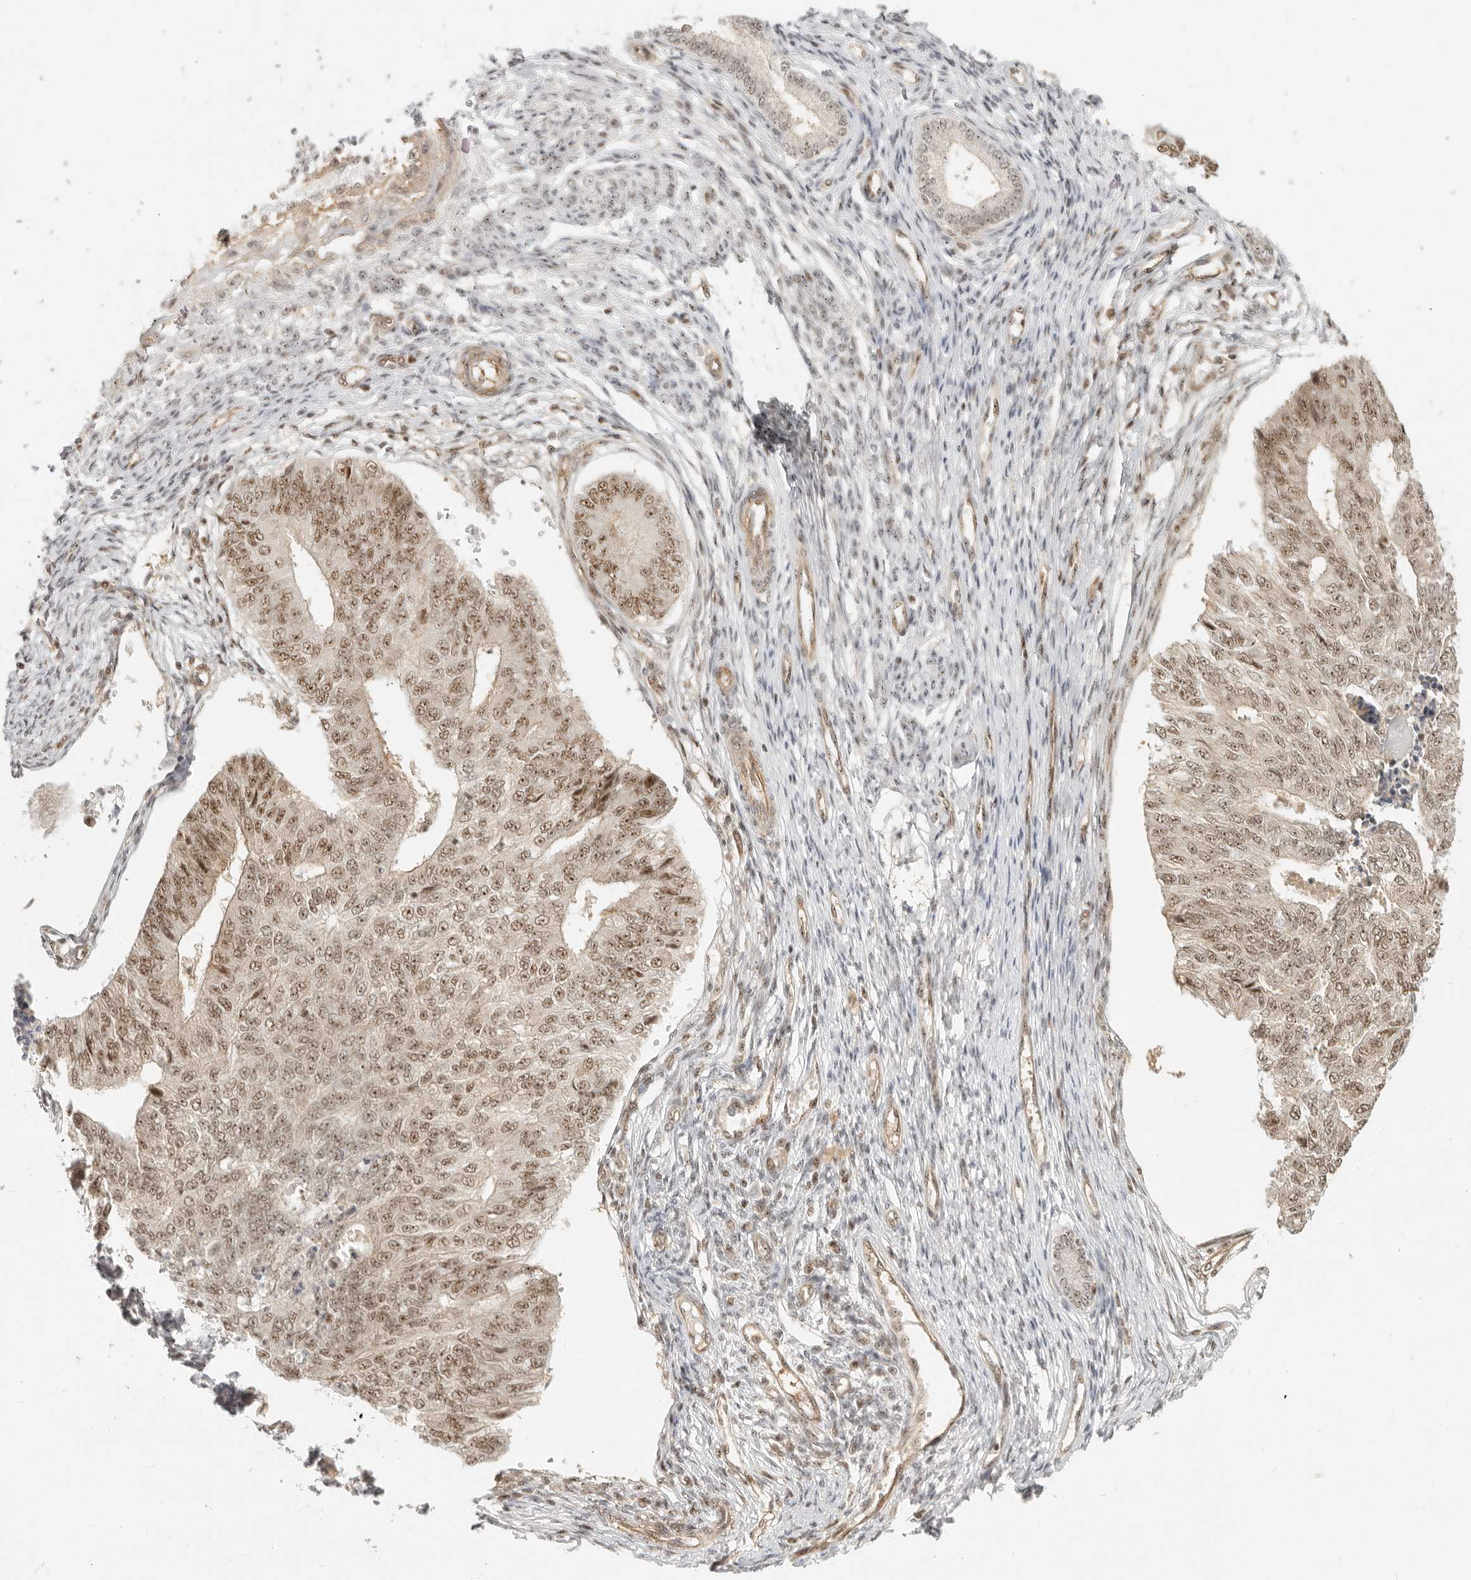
{"staining": {"intensity": "moderate", "quantity": ">75%", "location": "nuclear"}, "tissue": "endometrial cancer", "cell_type": "Tumor cells", "image_type": "cancer", "snomed": [{"axis": "morphology", "description": "Adenocarcinoma, NOS"}, {"axis": "topography", "description": "Endometrium"}], "caption": "Approximately >75% of tumor cells in endometrial cancer display moderate nuclear protein expression as visualized by brown immunohistochemical staining.", "gene": "BAP1", "patient": {"sex": "female", "age": 32}}